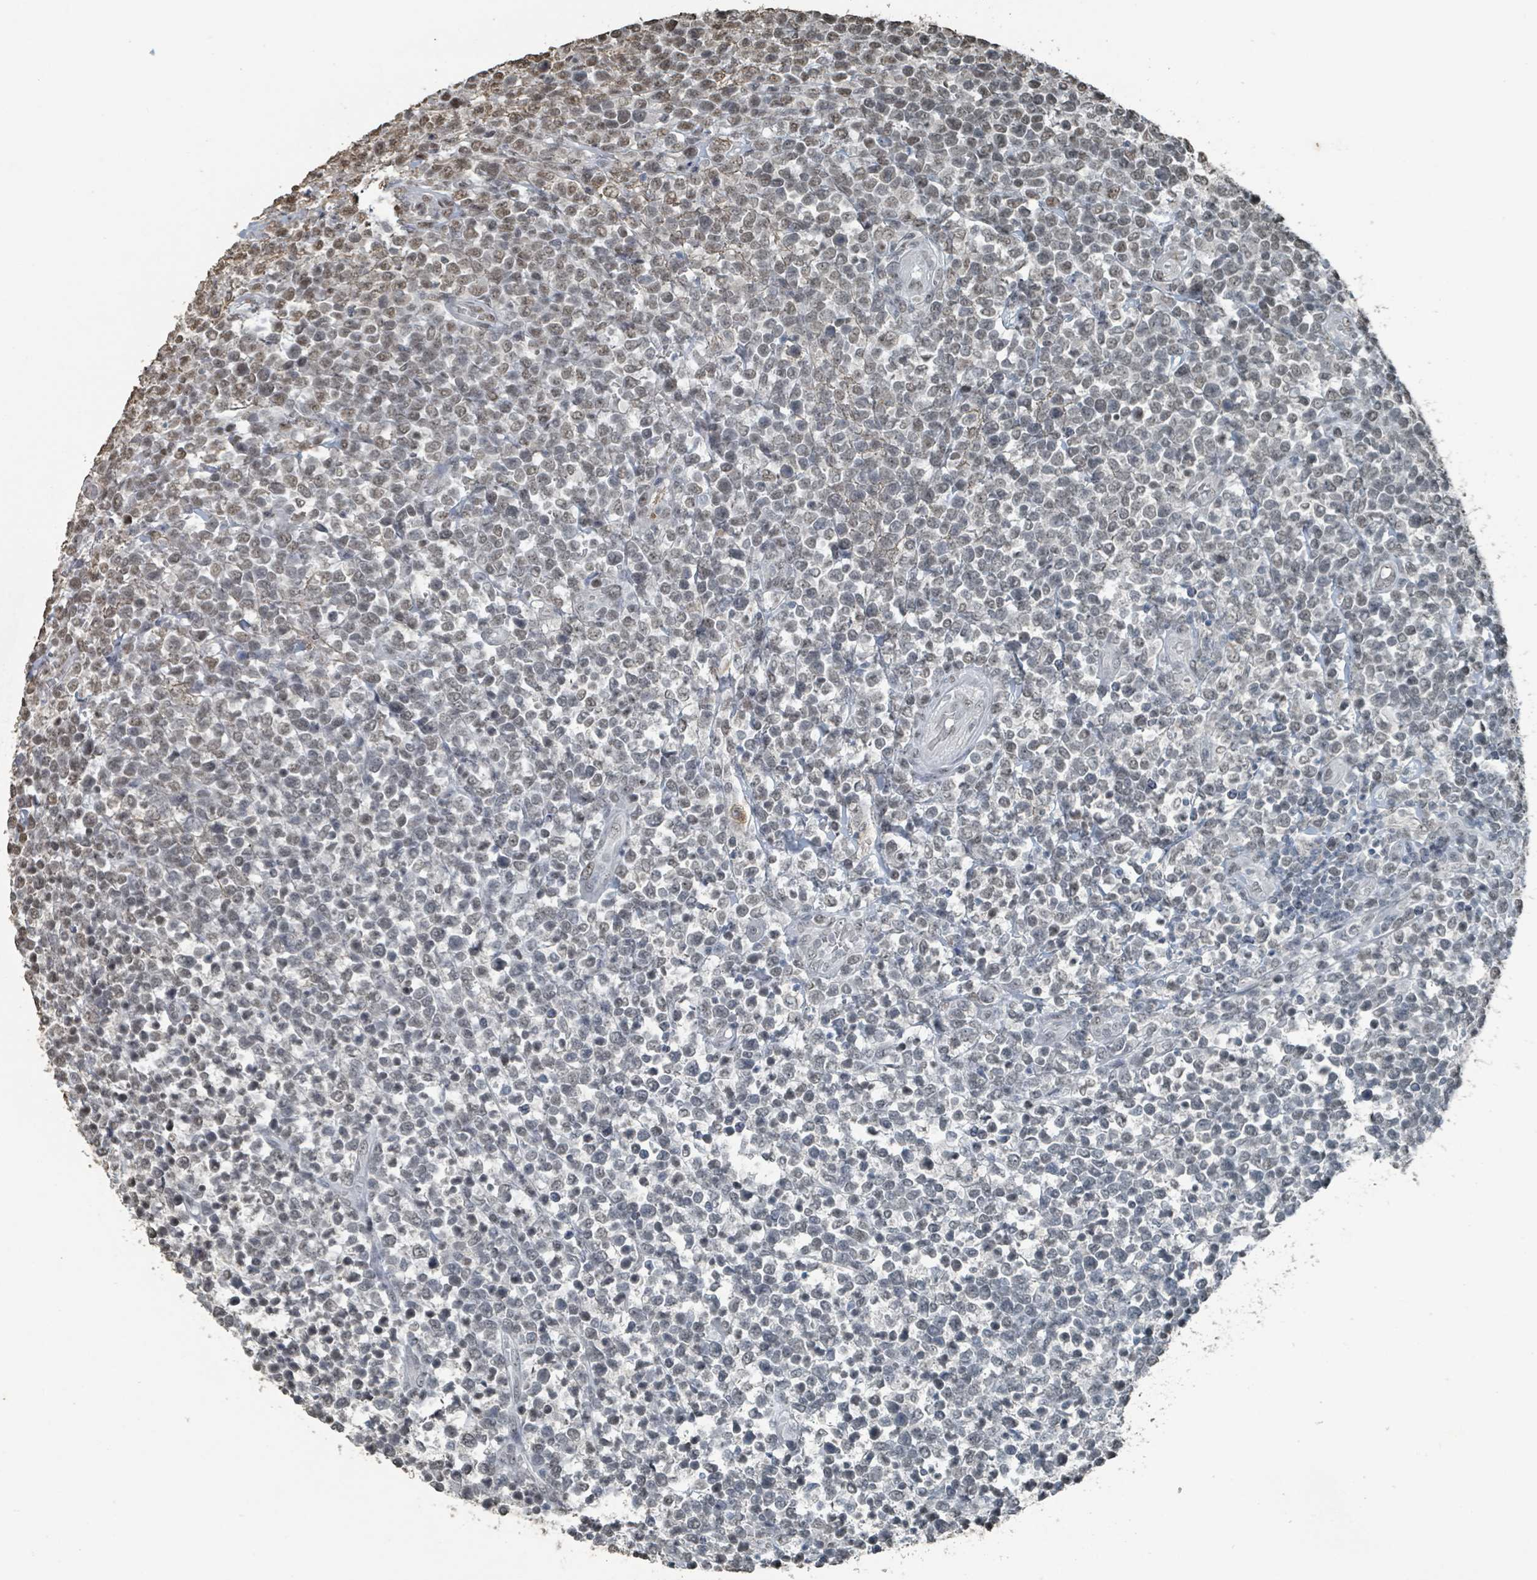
{"staining": {"intensity": "weak", "quantity": "25%-75%", "location": "nuclear"}, "tissue": "lymphoma", "cell_type": "Tumor cells", "image_type": "cancer", "snomed": [{"axis": "morphology", "description": "Malignant lymphoma, non-Hodgkin's type, High grade"}, {"axis": "topography", "description": "Soft tissue"}], "caption": "Immunohistochemistry (IHC) histopathology image of lymphoma stained for a protein (brown), which displays low levels of weak nuclear staining in approximately 25%-75% of tumor cells.", "gene": "PHIP", "patient": {"sex": "female", "age": 56}}